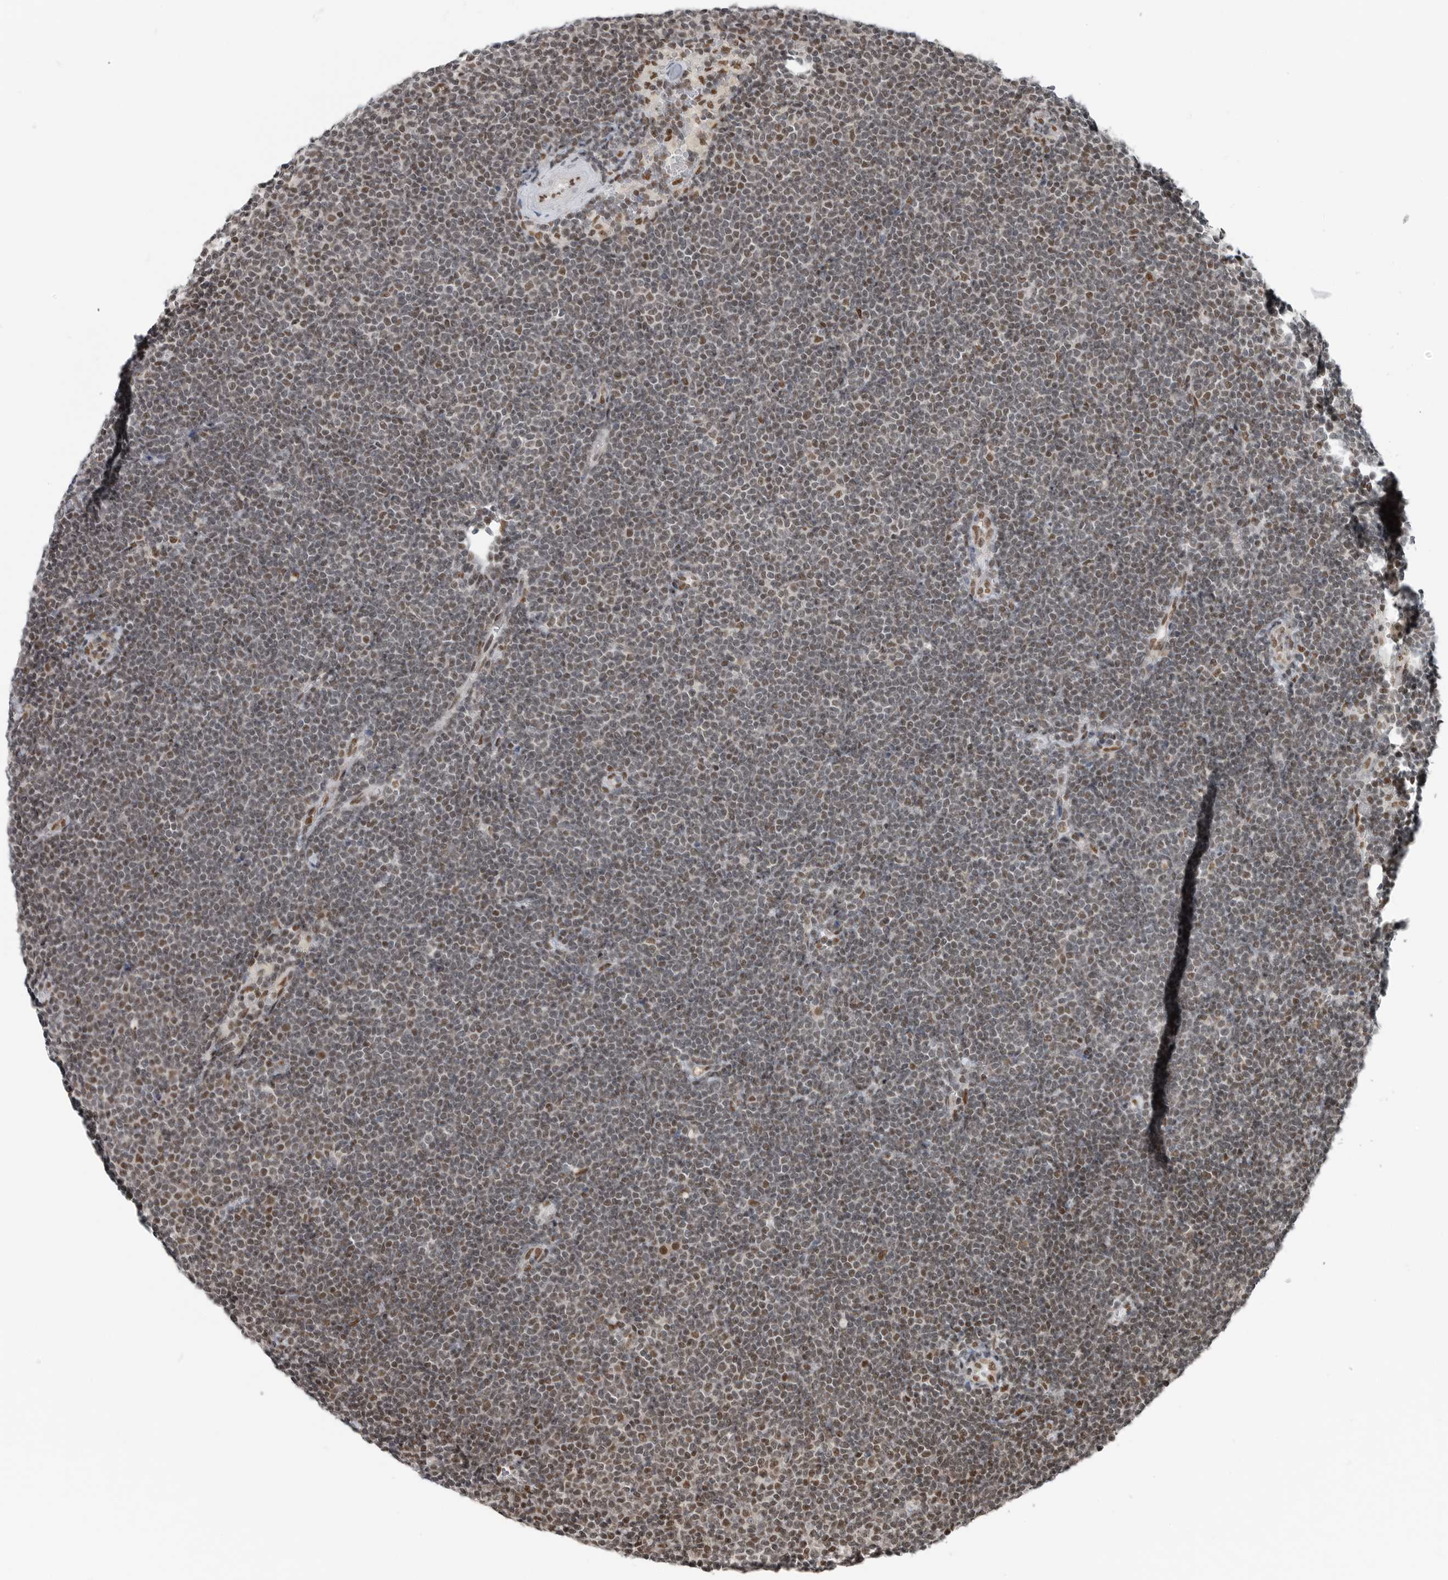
{"staining": {"intensity": "weak", "quantity": "25%-75%", "location": "nuclear"}, "tissue": "lymphoma", "cell_type": "Tumor cells", "image_type": "cancer", "snomed": [{"axis": "morphology", "description": "Malignant lymphoma, non-Hodgkin's type, Low grade"}, {"axis": "topography", "description": "Lymph node"}], "caption": "An image of lymphoma stained for a protein demonstrates weak nuclear brown staining in tumor cells. (Stains: DAB (3,3'-diaminobenzidine) in brown, nuclei in blue, Microscopy: brightfield microscopy at high magnification).", "gene": "BLZF1", "patient": {"sex": "female", "age": 53}}